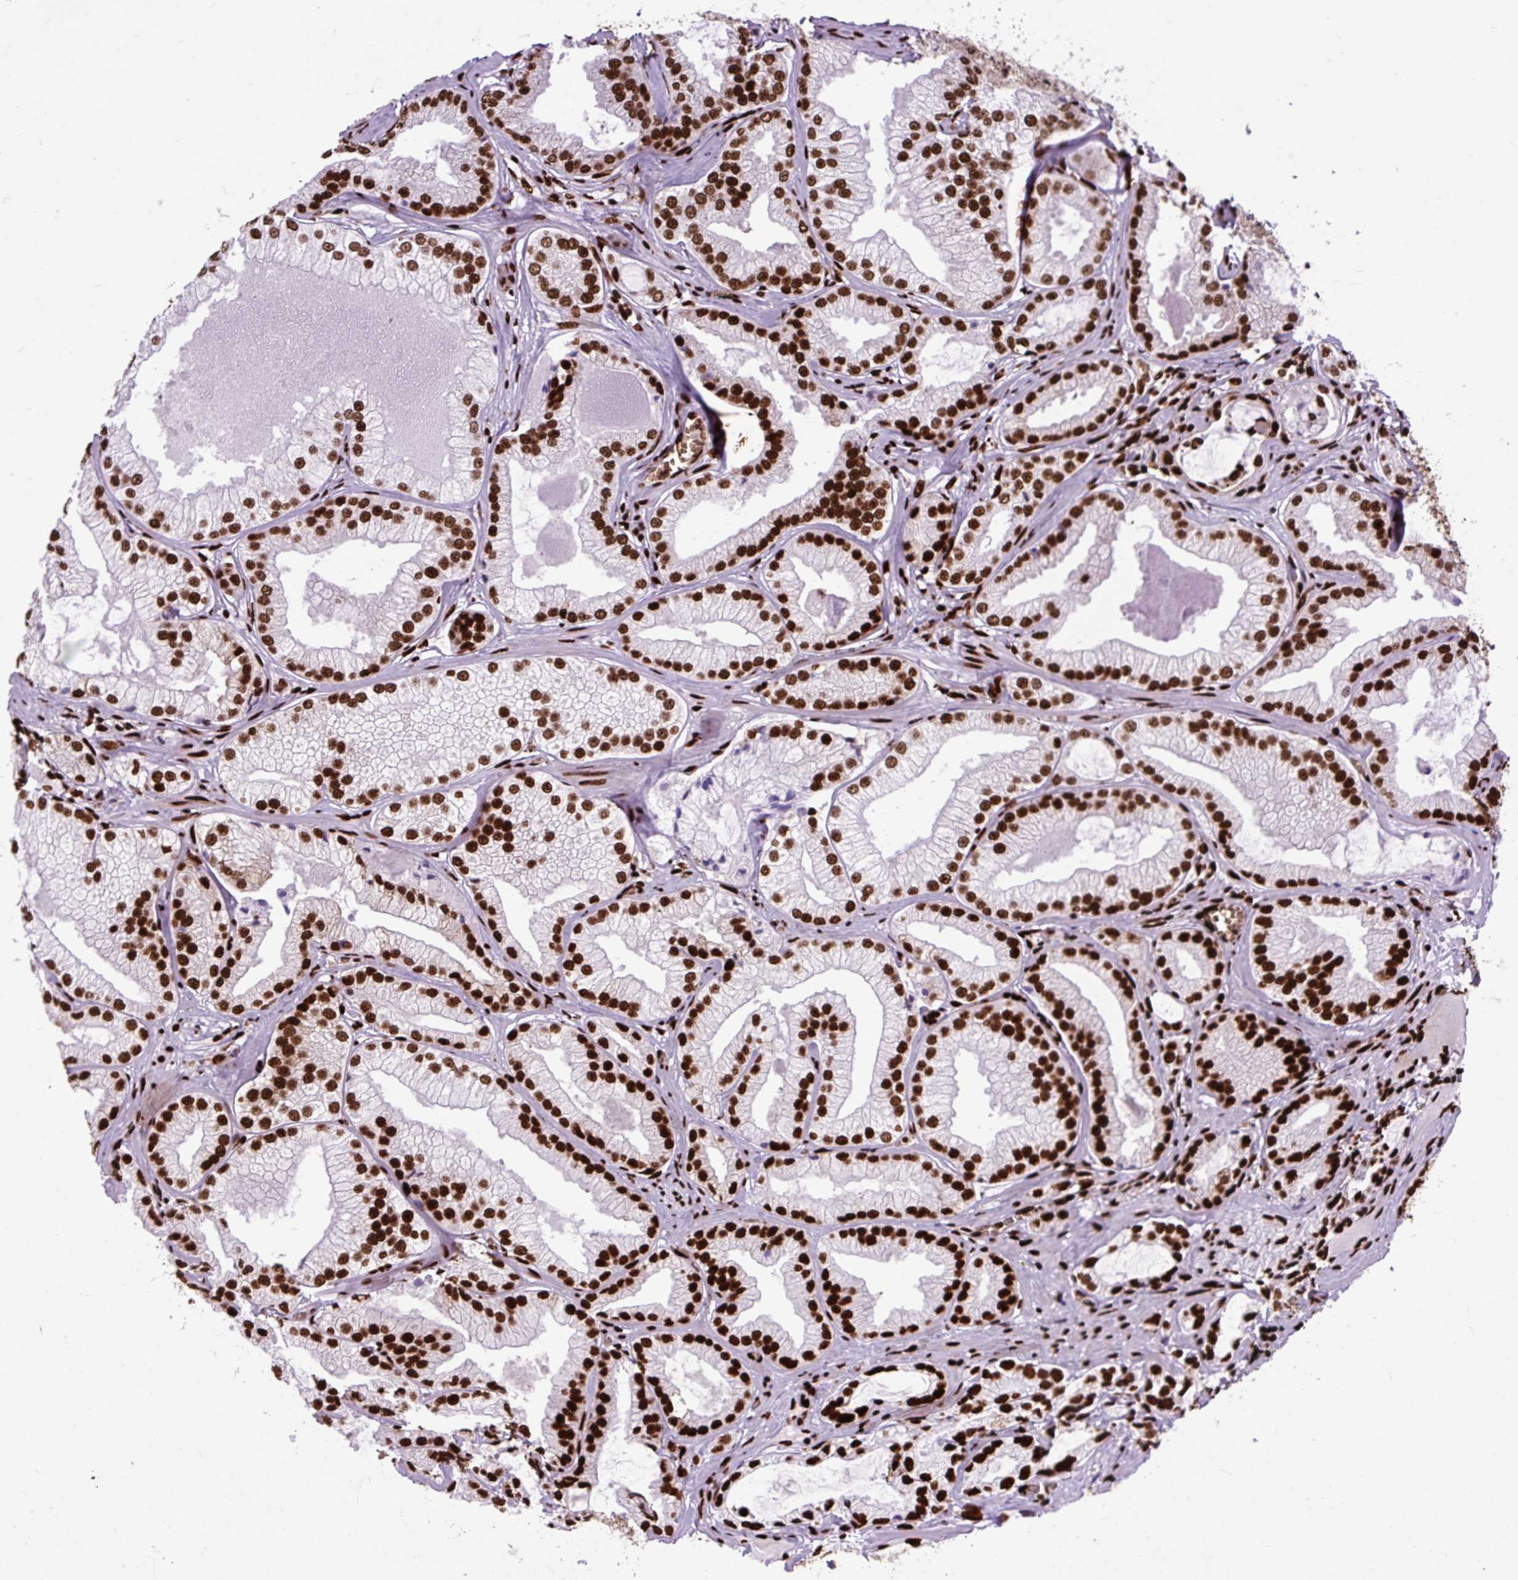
{"staining": {"intensity": "strong", "quantity": ">75%", "location": "nuclear"}, "tissue": "prostate cancer", "cell_type": "Tumor cells", "image_type": "cancer", "snomed": [{"axis": "morphology", "description": "Adenocarcinoma, Medium grade"}, {"axis": "topography", "description": "Prostate"}], "caption": "Immunohistochemical staining of prostate cancer exhibits strong nuclear protein positivity in about >75% of tumor cells.", "gene": "FUS", "patient": {"sex": "male", "age": 57}}